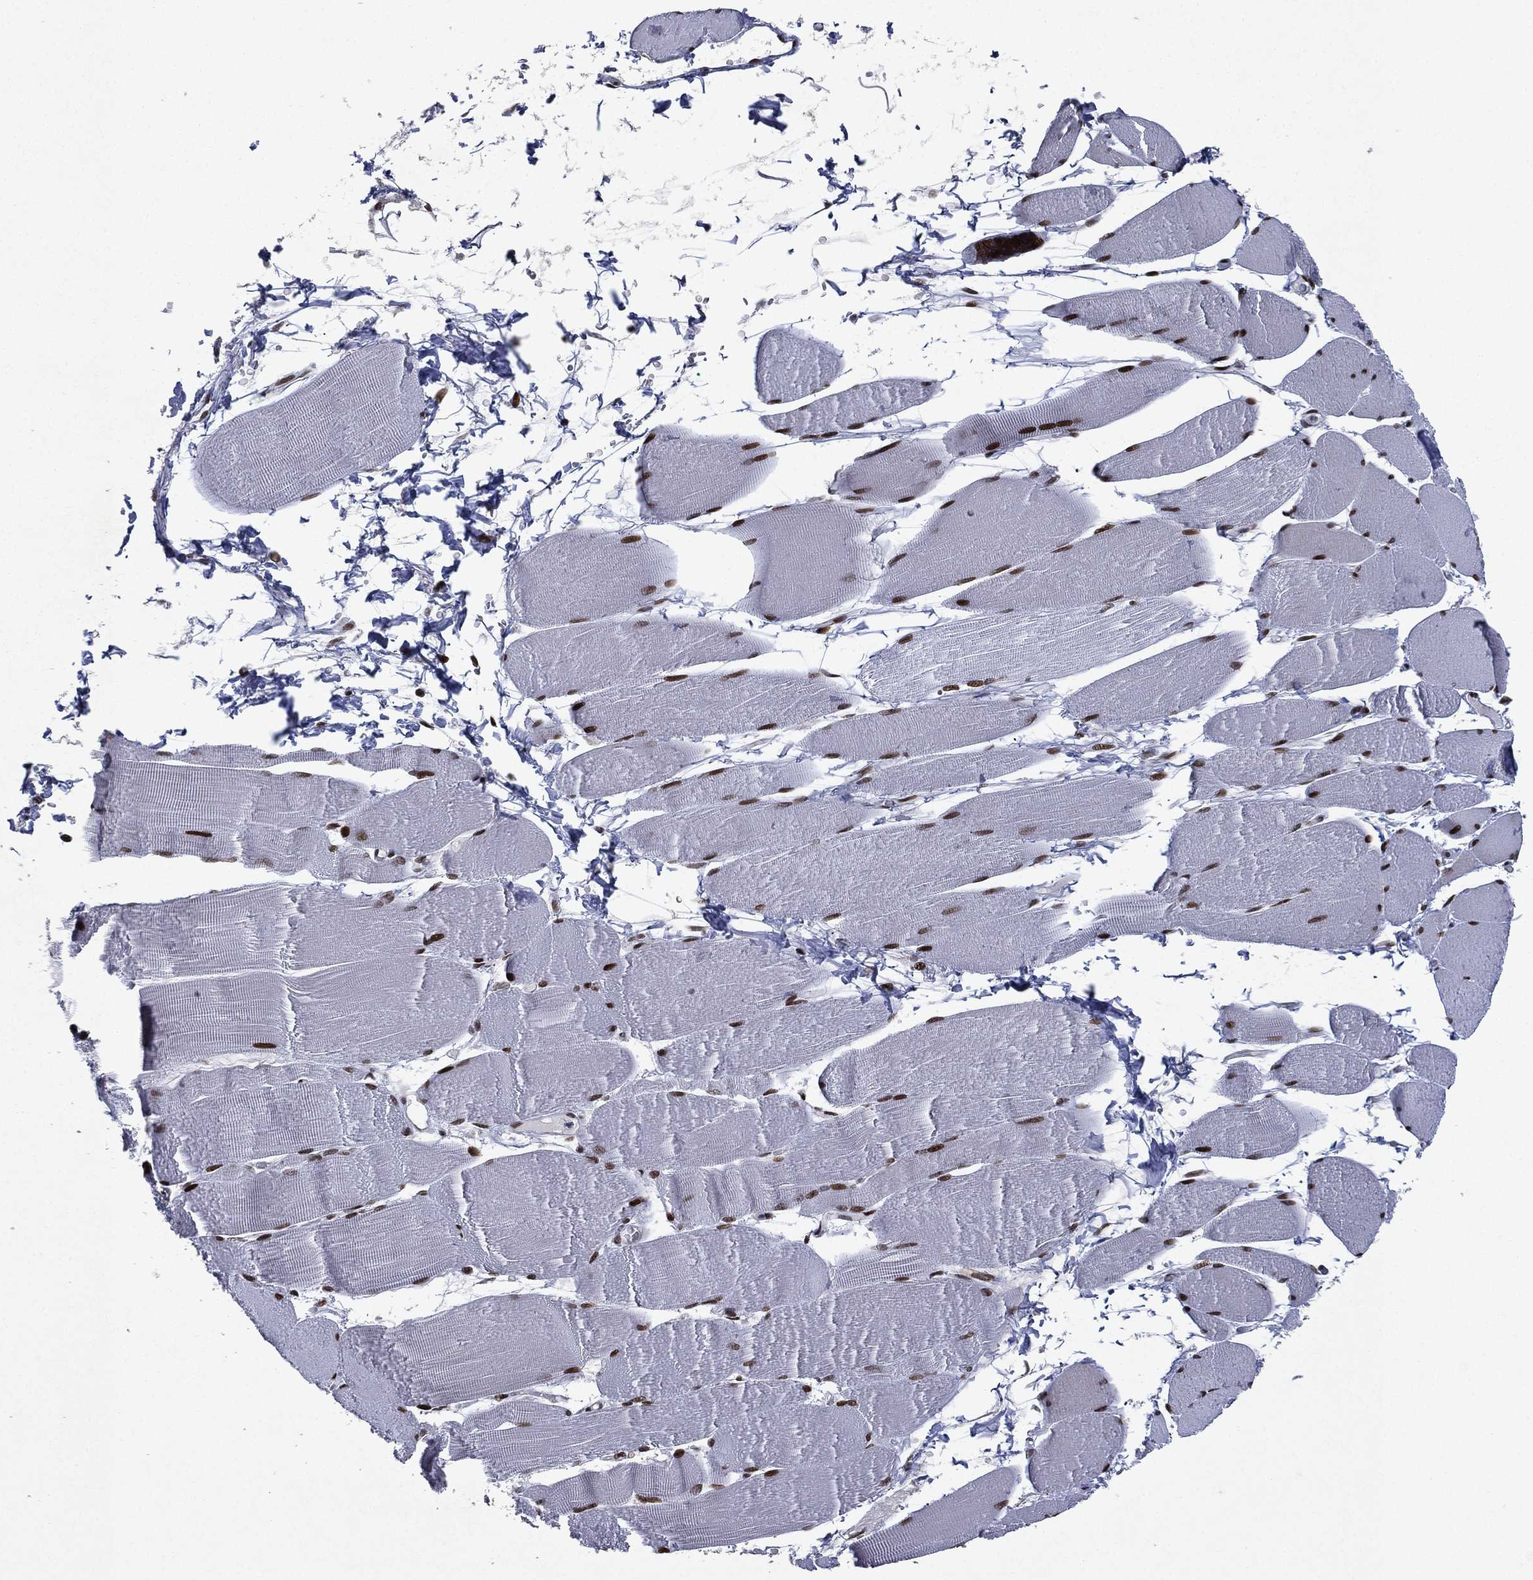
{"staining": {"intensity": "strong", "quantity": ">75%", "location": "nuclear"}, "tissue": "skeletal muscle", "cell_type": "Myocytes", "image_type": "normal", "snomed": [{"axis": "morphology", "description": "Normal tissue, NOS"}, {"axis": "topography", "description": "Skeletal muscle"}], "caption": "Immunohistochemistry (IHC) (DAB (3,3'-diaminobenzidine)) staining of unremarkable skeletal muscle exhibits strong nuclear protein positivity in approximately >75% of myocytes. The staining was performed using DAB to visualize the protein expression in brown, while the nuclei were stained in blue with hematoxylin (Magnification: 20x).", "gene": "RTF1", "patient": {"sex": "male", "age": 56}}